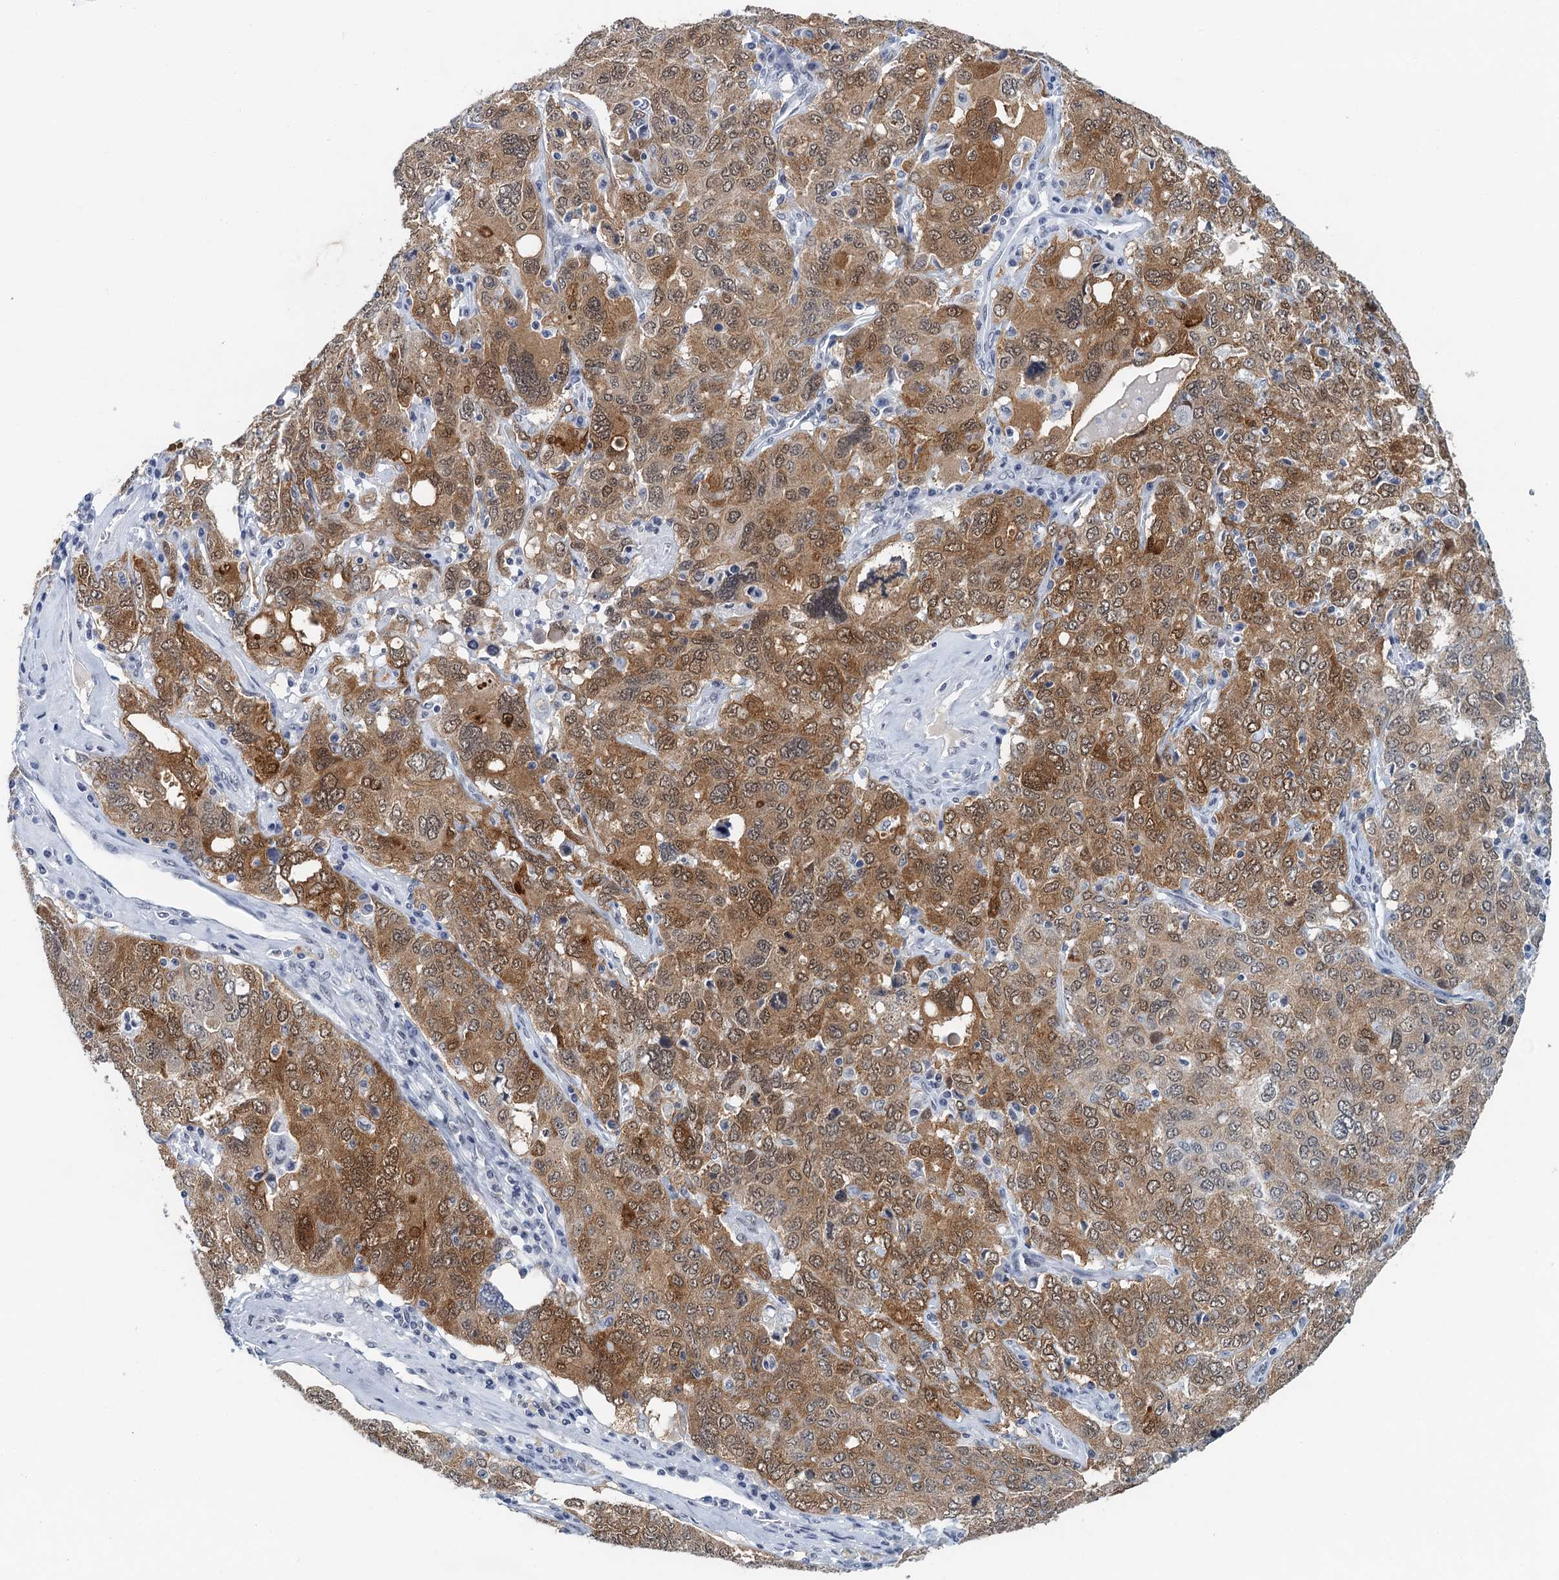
{"staining": {"intensity": "moderate", "quantity": ">75%", "location": "cytoplasmic/membranous,nuclear"}, "tissue": "ovarian cancer", "cell_type": "Tumor cells", "image_type": "cancer", "snomed": [{"axis": "morphology", "description": "Carcinoma, endometroid"}, {"axis": "topography", "description": "Ovary"}], "caption": "Ovarian endometroid carcinoma tissue exhibits moderate cytoplasmic/membranous and nuclear staining in approximately >75% of tumor cells, visualized by immunohistochemistry. Nuclei are stained in blue.", "gene": "EPS8L1", "patient": {"sex": "female", "age": 62}}